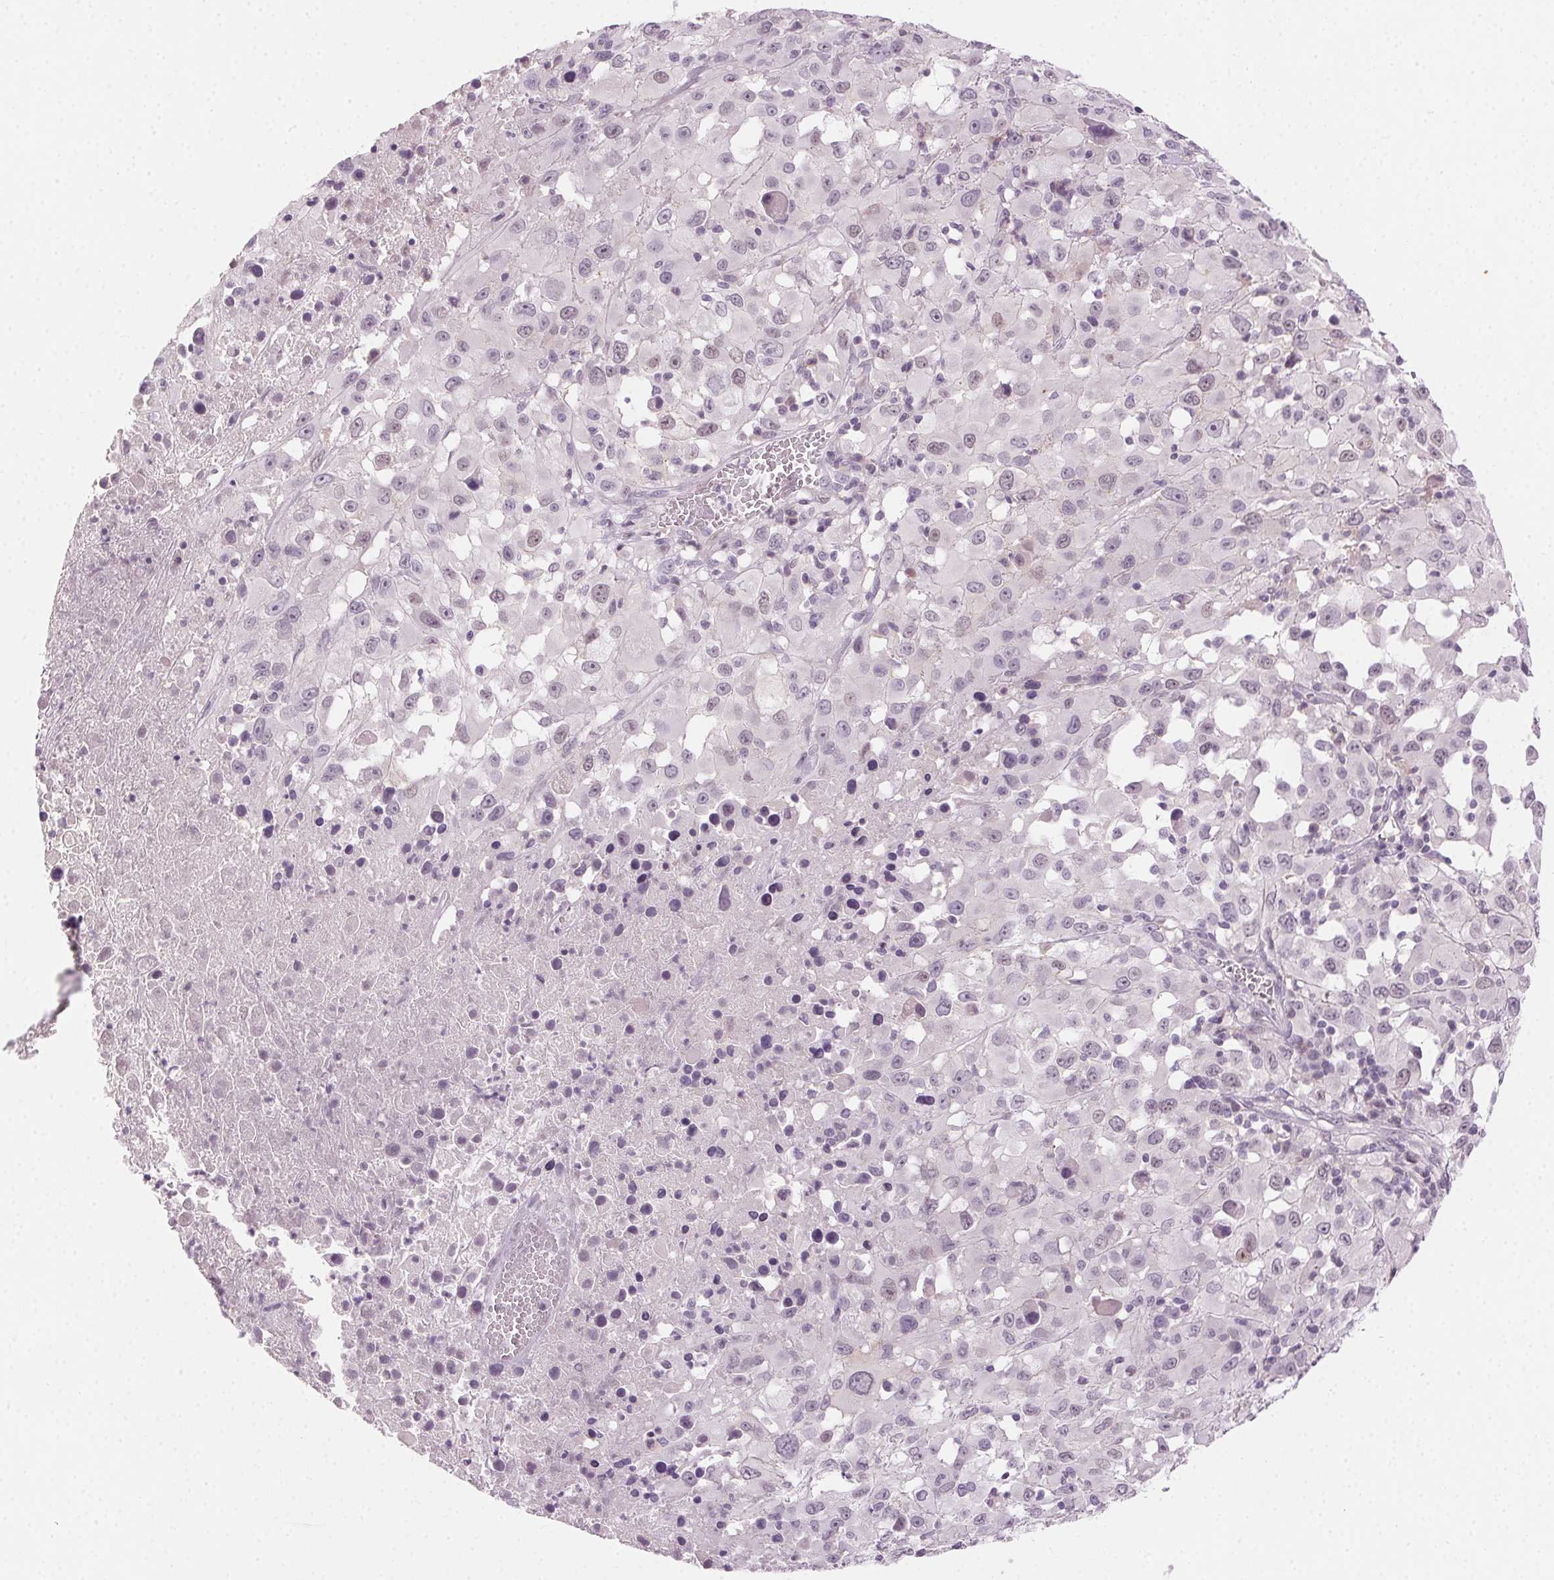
{"staining": {"intensity": "negative", "quantity": "none", "location": "none"}, "tissue": "melanoma", "cell_type": "Tumor cells", "image_type": "cancer", "snomed": [{"axis": "morphology", "description": "Malignant melanoma, Metastatic site"}, {"axis": "topography", "description": "Soft tissue"}], "caption": "Malignant melanoma (metastatic site) stained for a protein using immunohistochemistry displays no expression tumor cells.", "gene": "HSF5", "patient": {"sex": "male", "age": 50}}